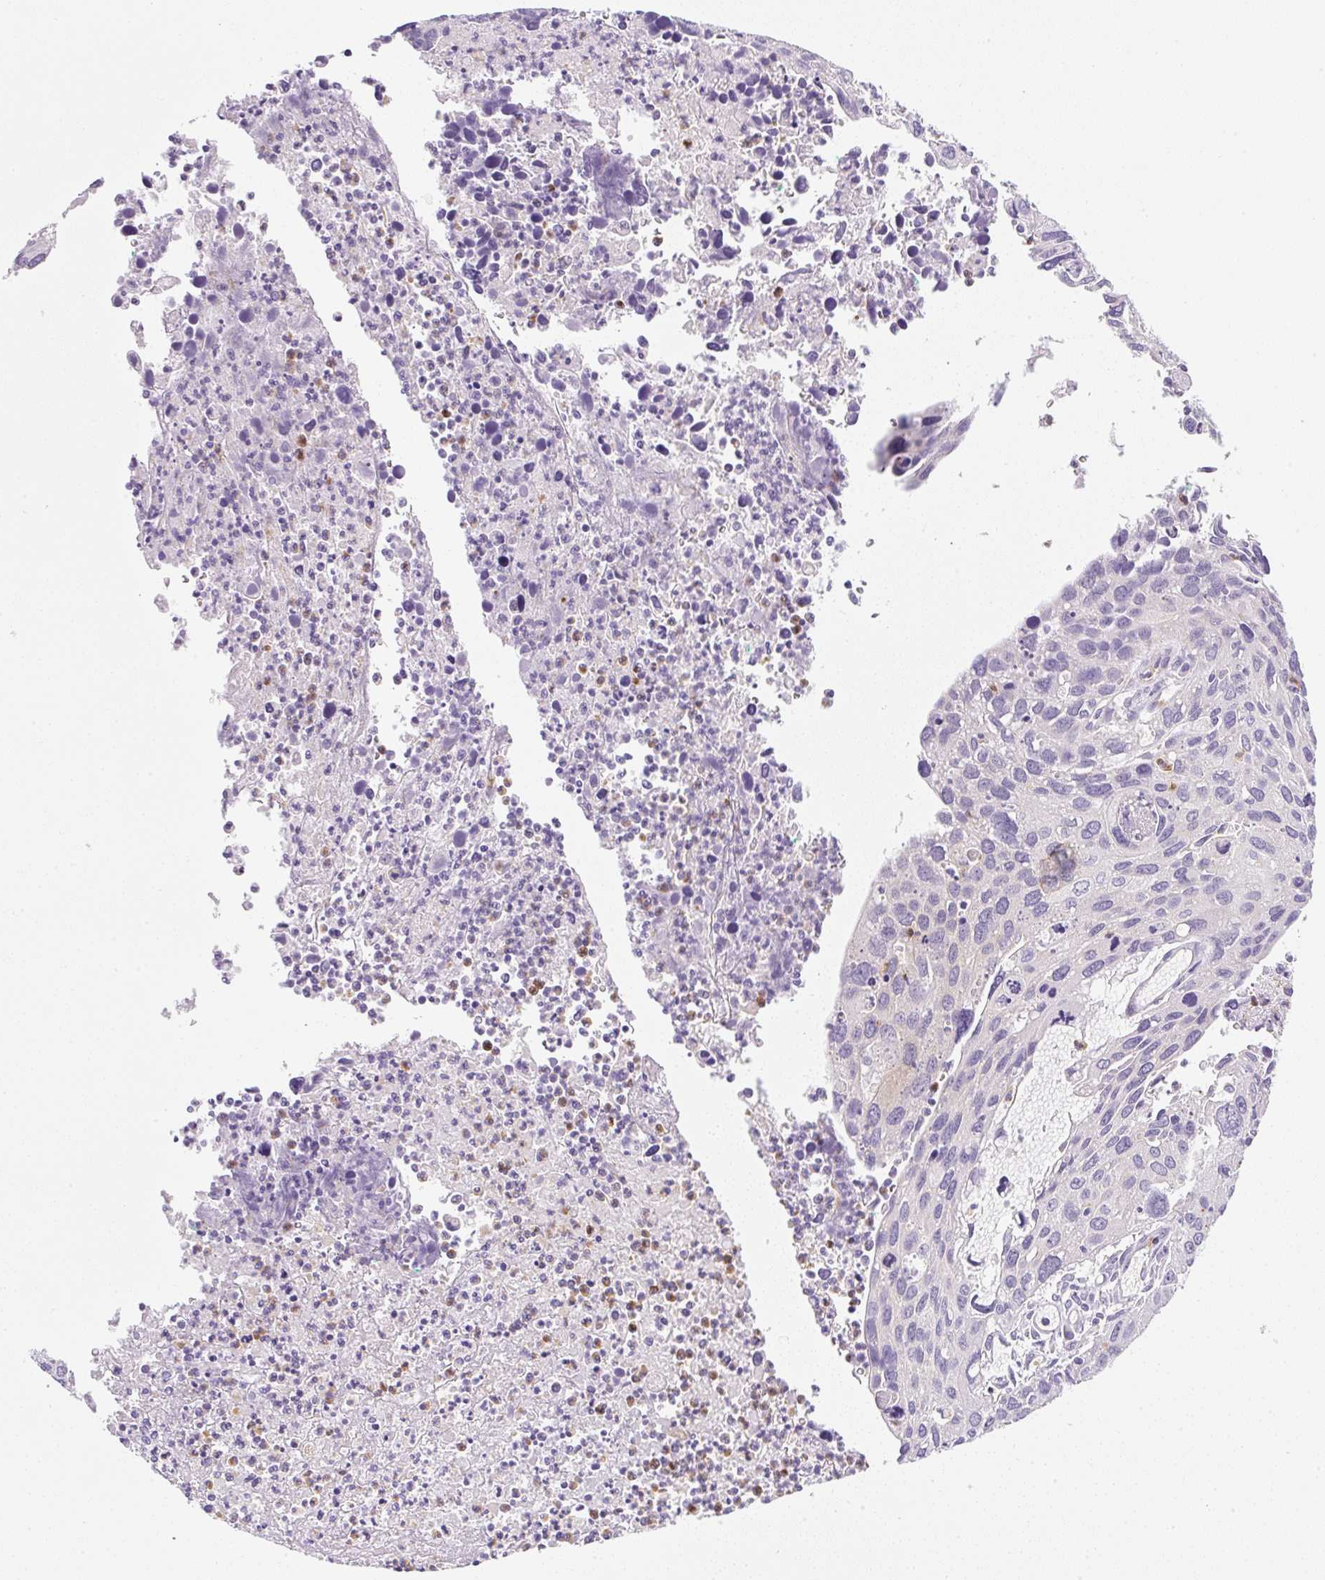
{"staining": {"intensity": "negative", "quantity": "none", "location": "none"}, "tissue": "cervical cancer", "cell_type": "Tumor cells", "image_type": "cancer", "snomed": [{"axis": "morphology", "description": "Squamous cell carcinoma, NOS"}, {"axis": "topography", "description": "Cervix"}], "caption": "This is a image of IHC staining of squamous cell carcinoma (cervical), which shows no expression in tumor cells.", "gene": "OMA1", "patient": {"sex": "female", "age": 55}}